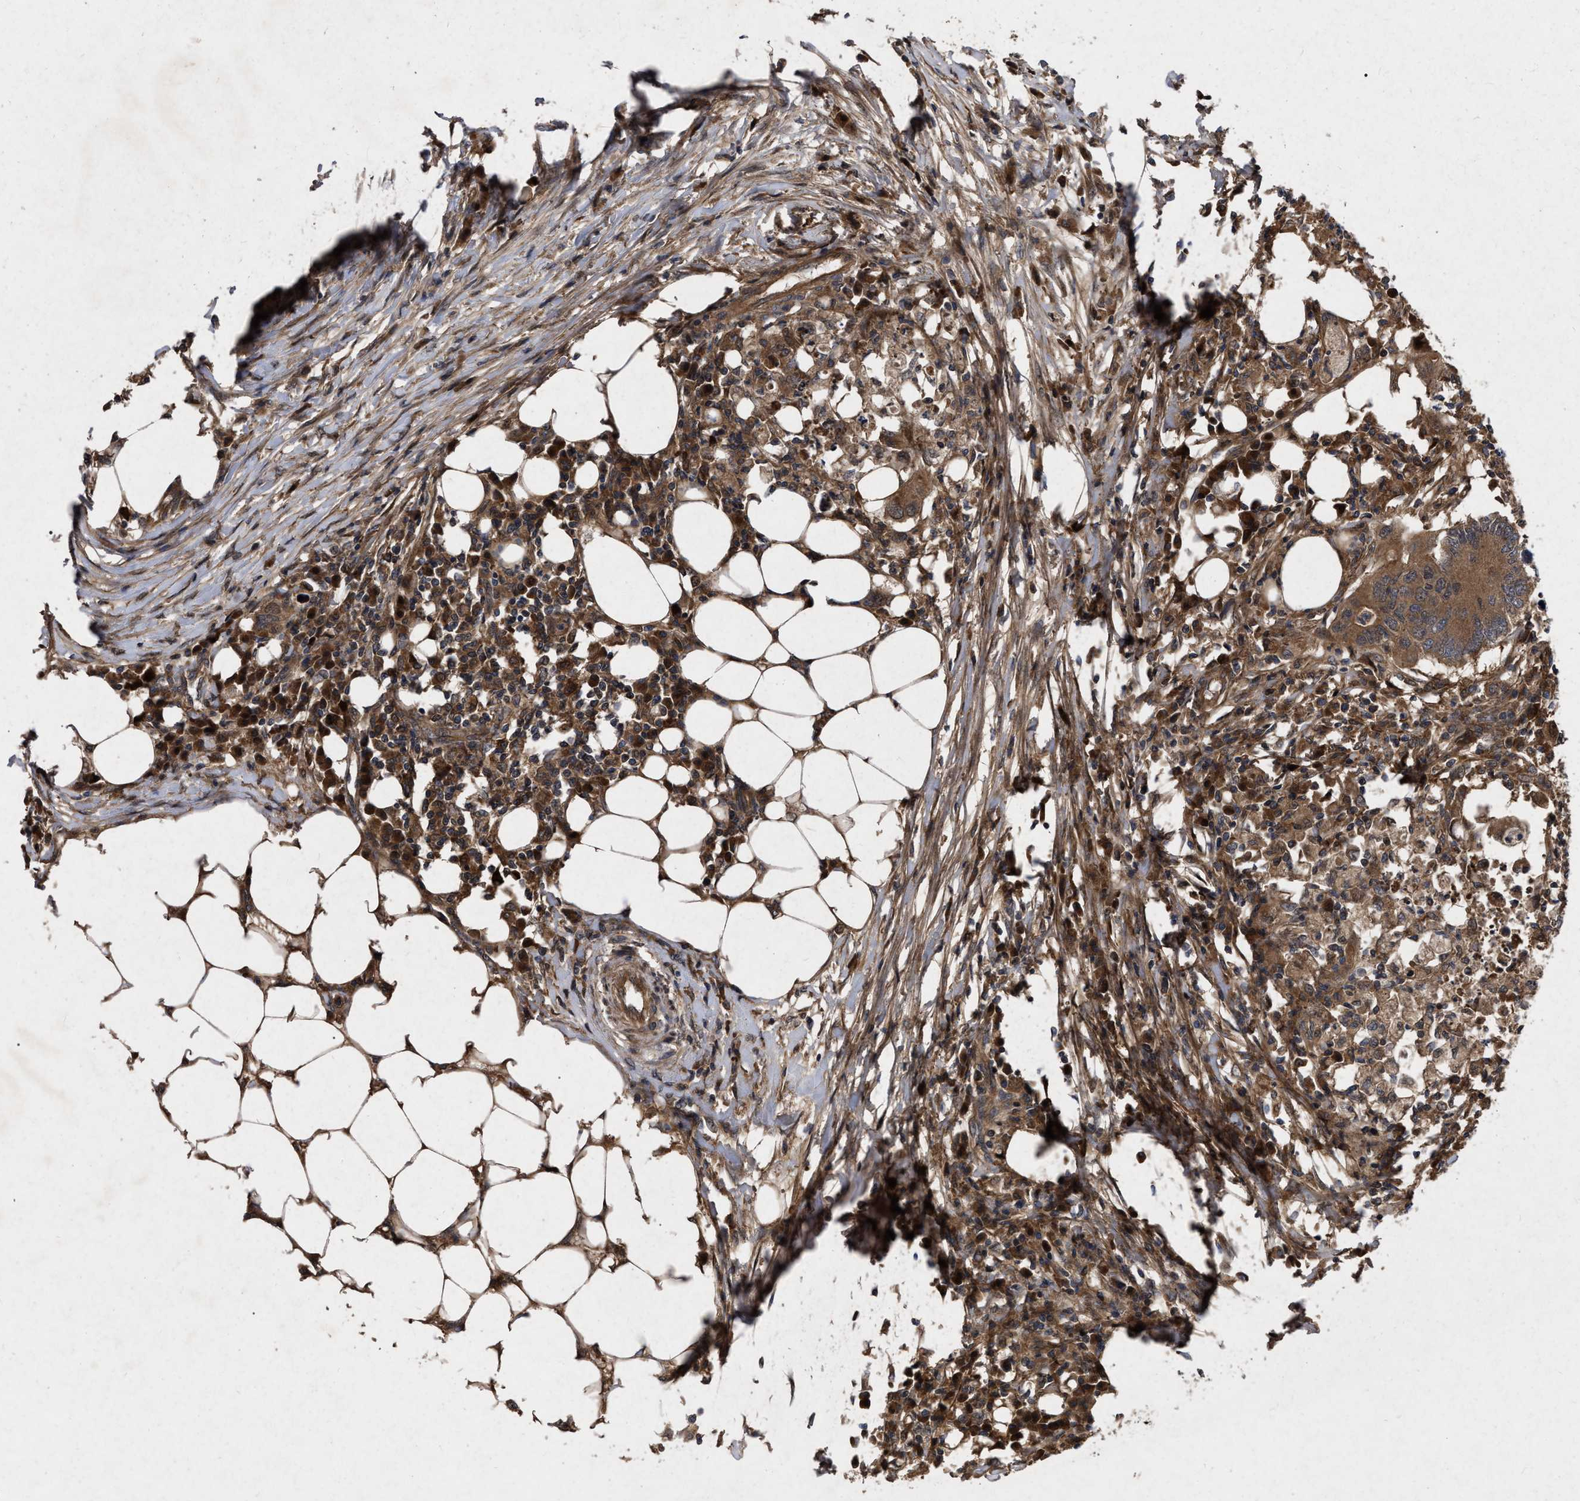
{"staining": {"intensity": "moderate", "quantity": ">75%", "location": "cytoplasmic/membranous"}, "tissue": "colorectal cancer", "cell_type": "Tumor cells", "image_type": "cancer", "snomed": [{"axis": "morphology", "description": "Adenocarcinoma, NOS"}, {"axis": "topography", "description": "Colon"}], "caption": "Protein staining of colorectal cancer tissue displays moderate cytoplasmic/membranous staining in approximately >75% of tumor cells. (DAB IHC with brightfield microscopy, high magnification).", "gene": "CDKN2C", "patient": {"sex": "male", "age": 71}}